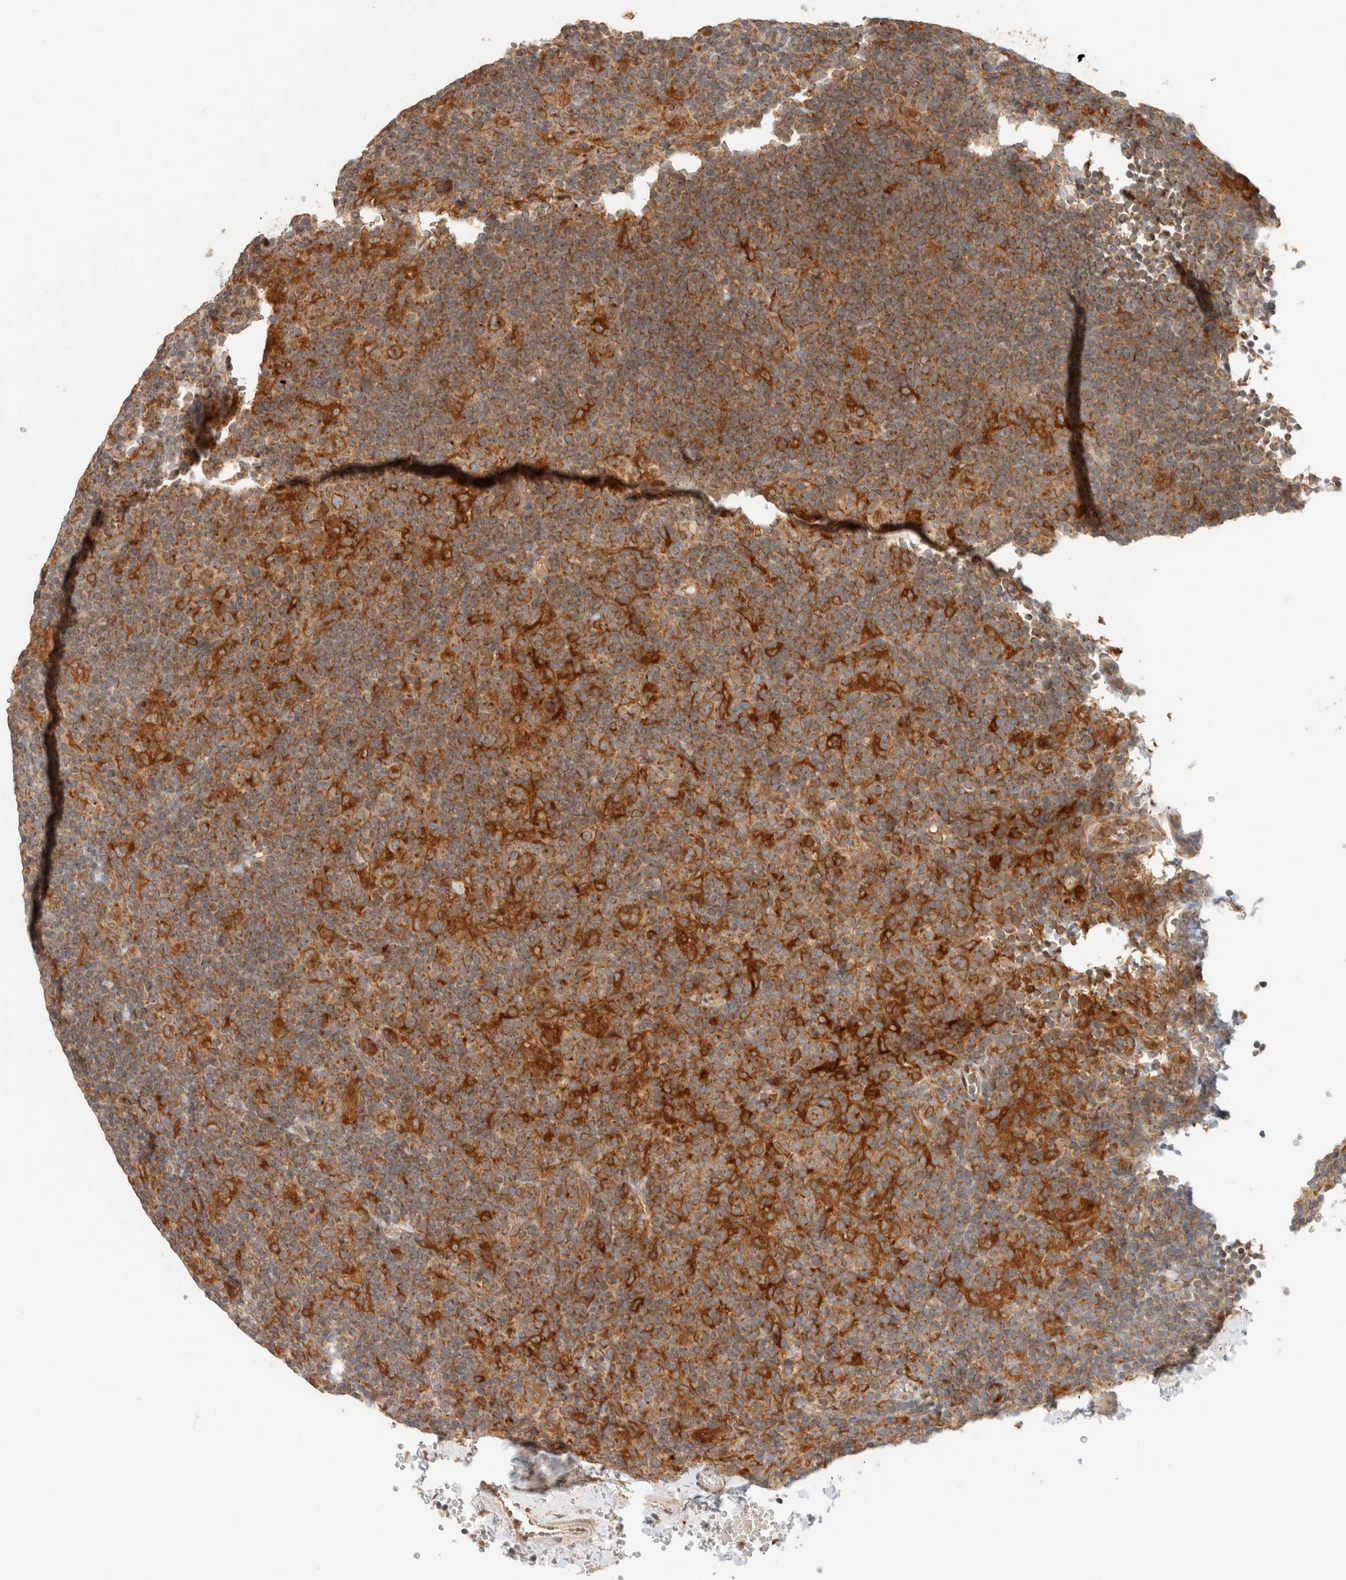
{"staining": {"intensity": "moderate", "quantity": ">75%", "location": "cytoplasmic/membranous"}, "tissue": "lymphoma", "cell_type": "Tumor cells", "image_type": "cancer", "snomed": [{"axis": "morphology", "description": "Hodgkin's disease, NOS"}, {"axis": "topography", "description": "Lymph node"}], "caption": "A brown stain labels moderate cytoplasmic/membranous positivity of a protein in human lymphoma tumor cells.", "gene": "TACC1", "patient": {"sex": "female", "age": 57}}